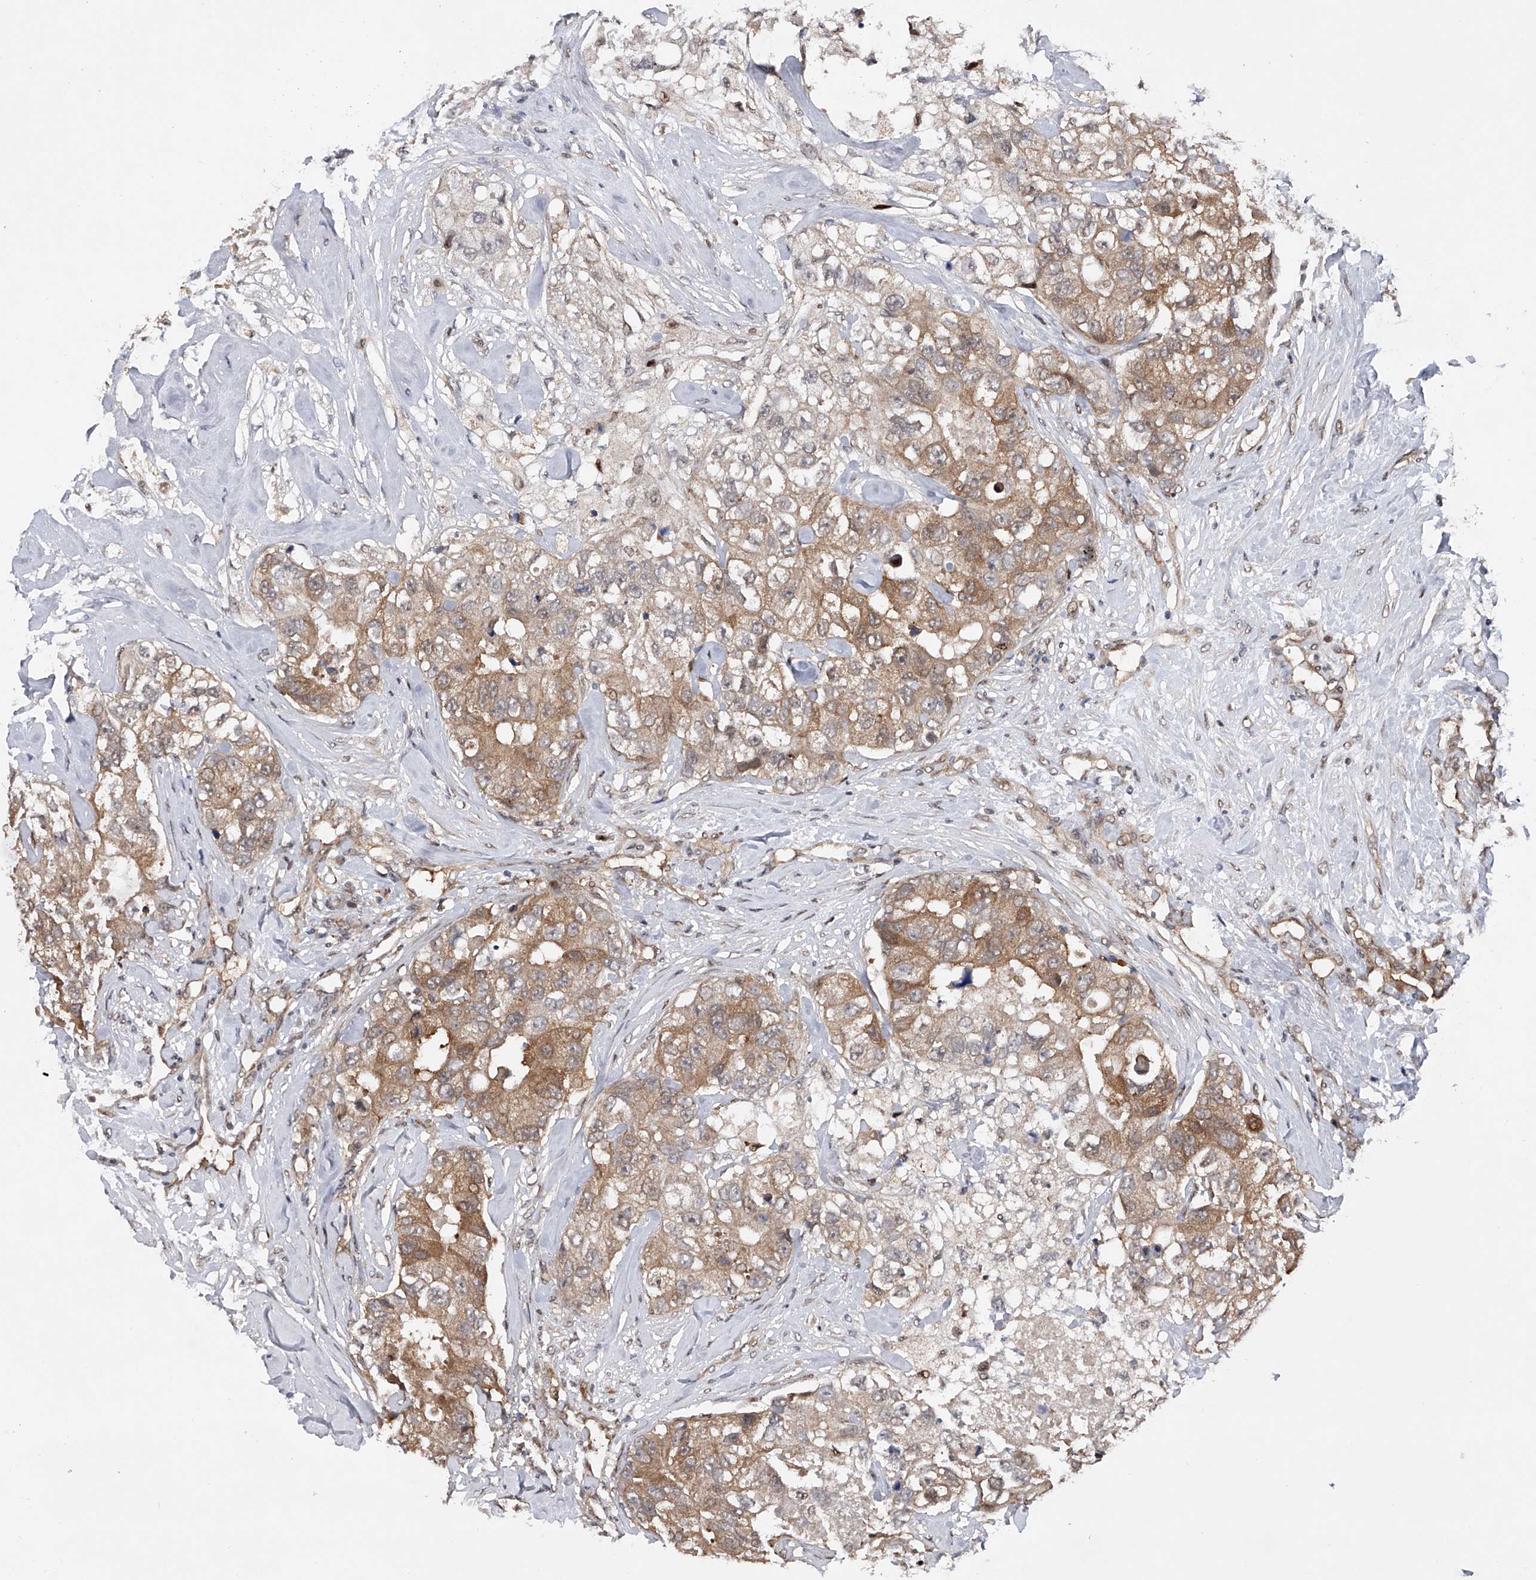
{"staining": {"intensity": "moderate", "quantity": ">75%", "location": "cytoplasmic/membranous"}, "tissue": "breast cancer", "cell_type": "Tumor cells", "image_type": "cancer", "snomed": [{"axis": "morphology", "description": "Duct carcinoma"}, {"axis": "topography", "description": "Breast"}], "caption": "Breast cancer (invasive ductal carcinoma) stained with DAB immunohistochemistry displays medium levels of moderate cytoplasmic/membranous positivity in approximately >75% of tumor cells. (DAB (3,3'-diaminobenzidine) = brown stain, brightfield microscopy at high magnification).", "gene": "RWDD2A", "patient": {"sex": "female", "age": 62}}